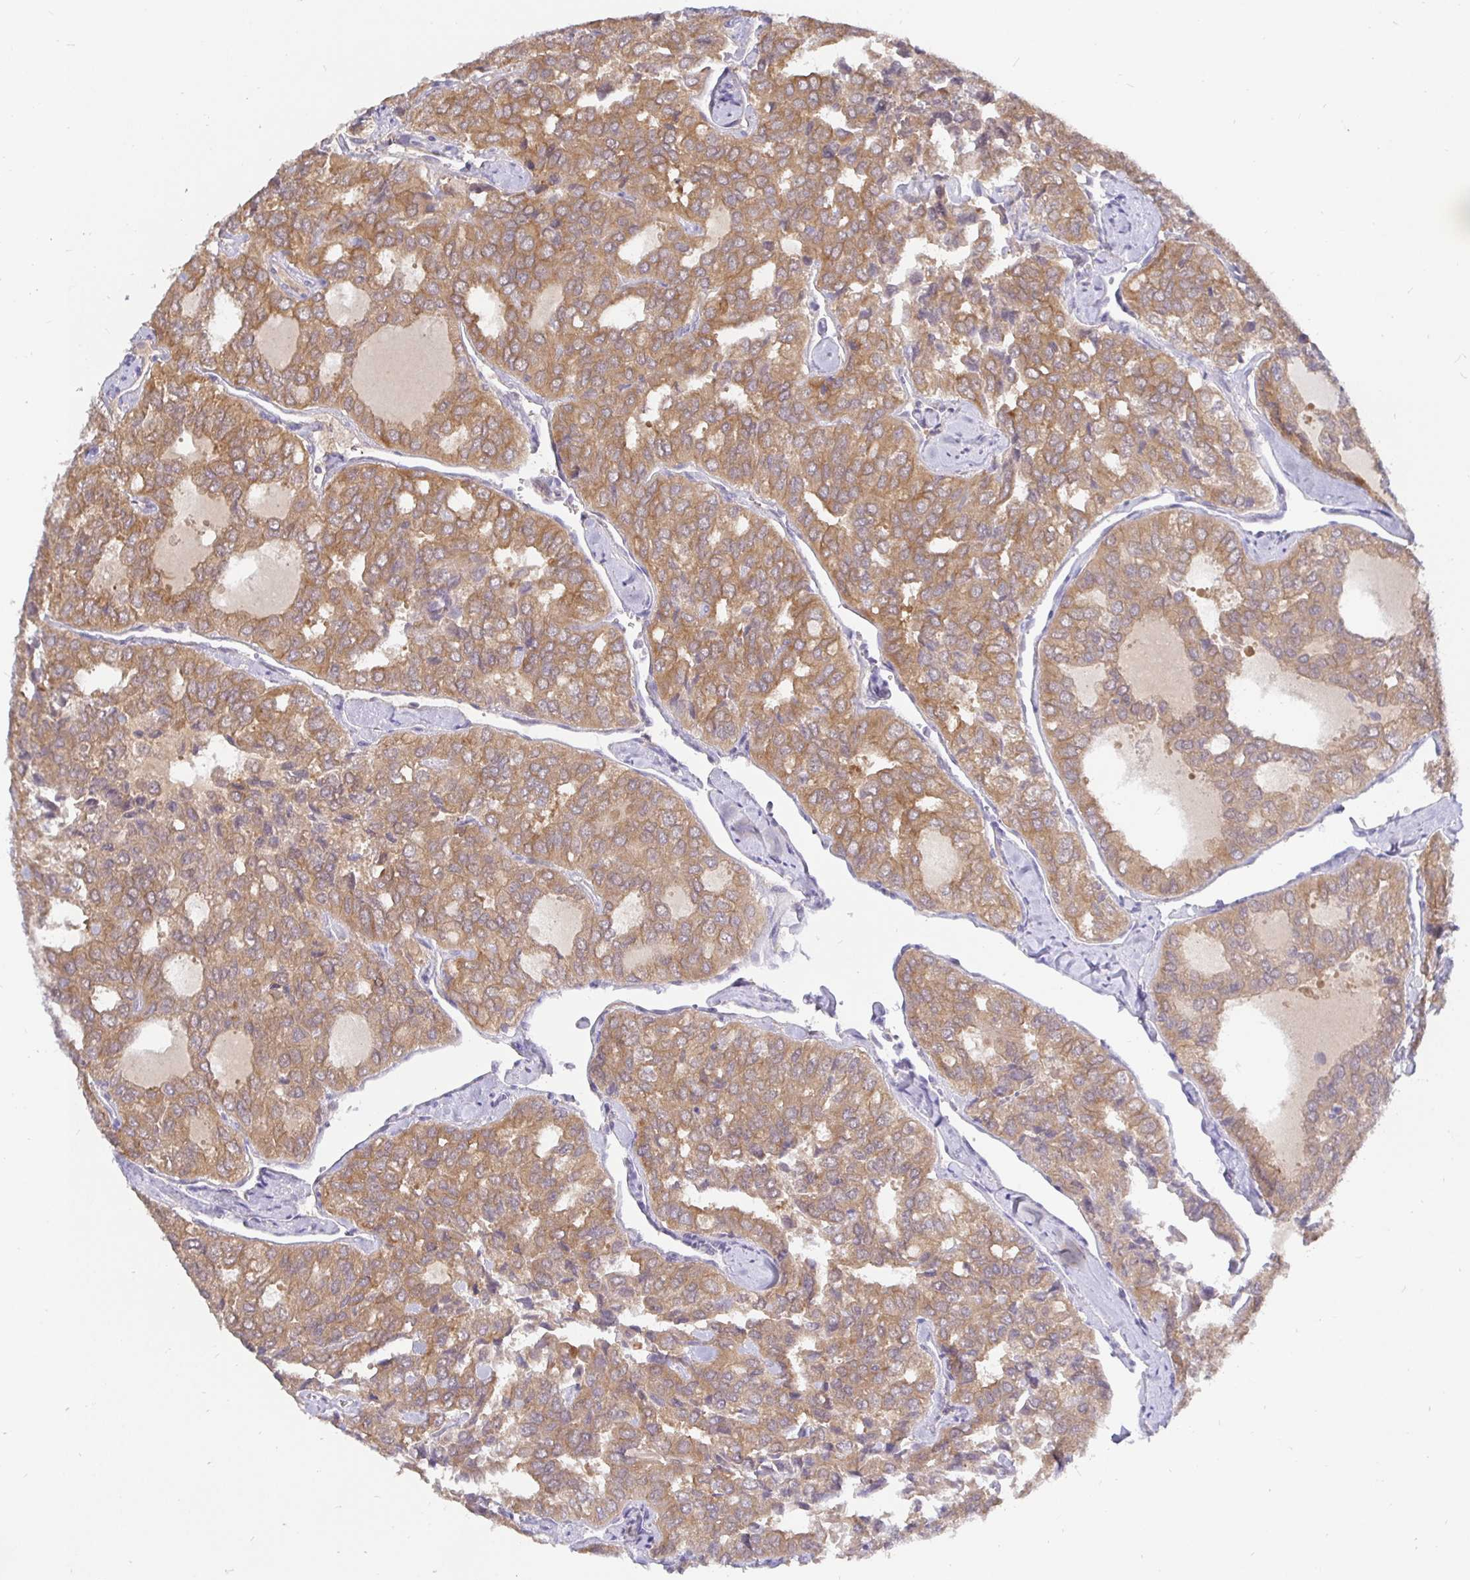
{"staining": {"intensity": "moderate", "quantity": ">75%", "location": "cytoplasmic/membranous"}, "tissue": "thyroid cancer", "cell_type": "Tumor cells", "image_type": "cancer", "snomed": [{"axis": "morphology", "description": "Follicular adenoma carcinoma, NOS"}, {"axis": "topography", "description": "Thyroid gland"}], "caption": "Protein analysis of thyroid follicular adenoma carcinoma tissue shows moderate cytoplasmic/membranous positivity in about >75% of tumor cells.", "gene": "KIF21A", "patient": {"sex": "male", "age": 75}}